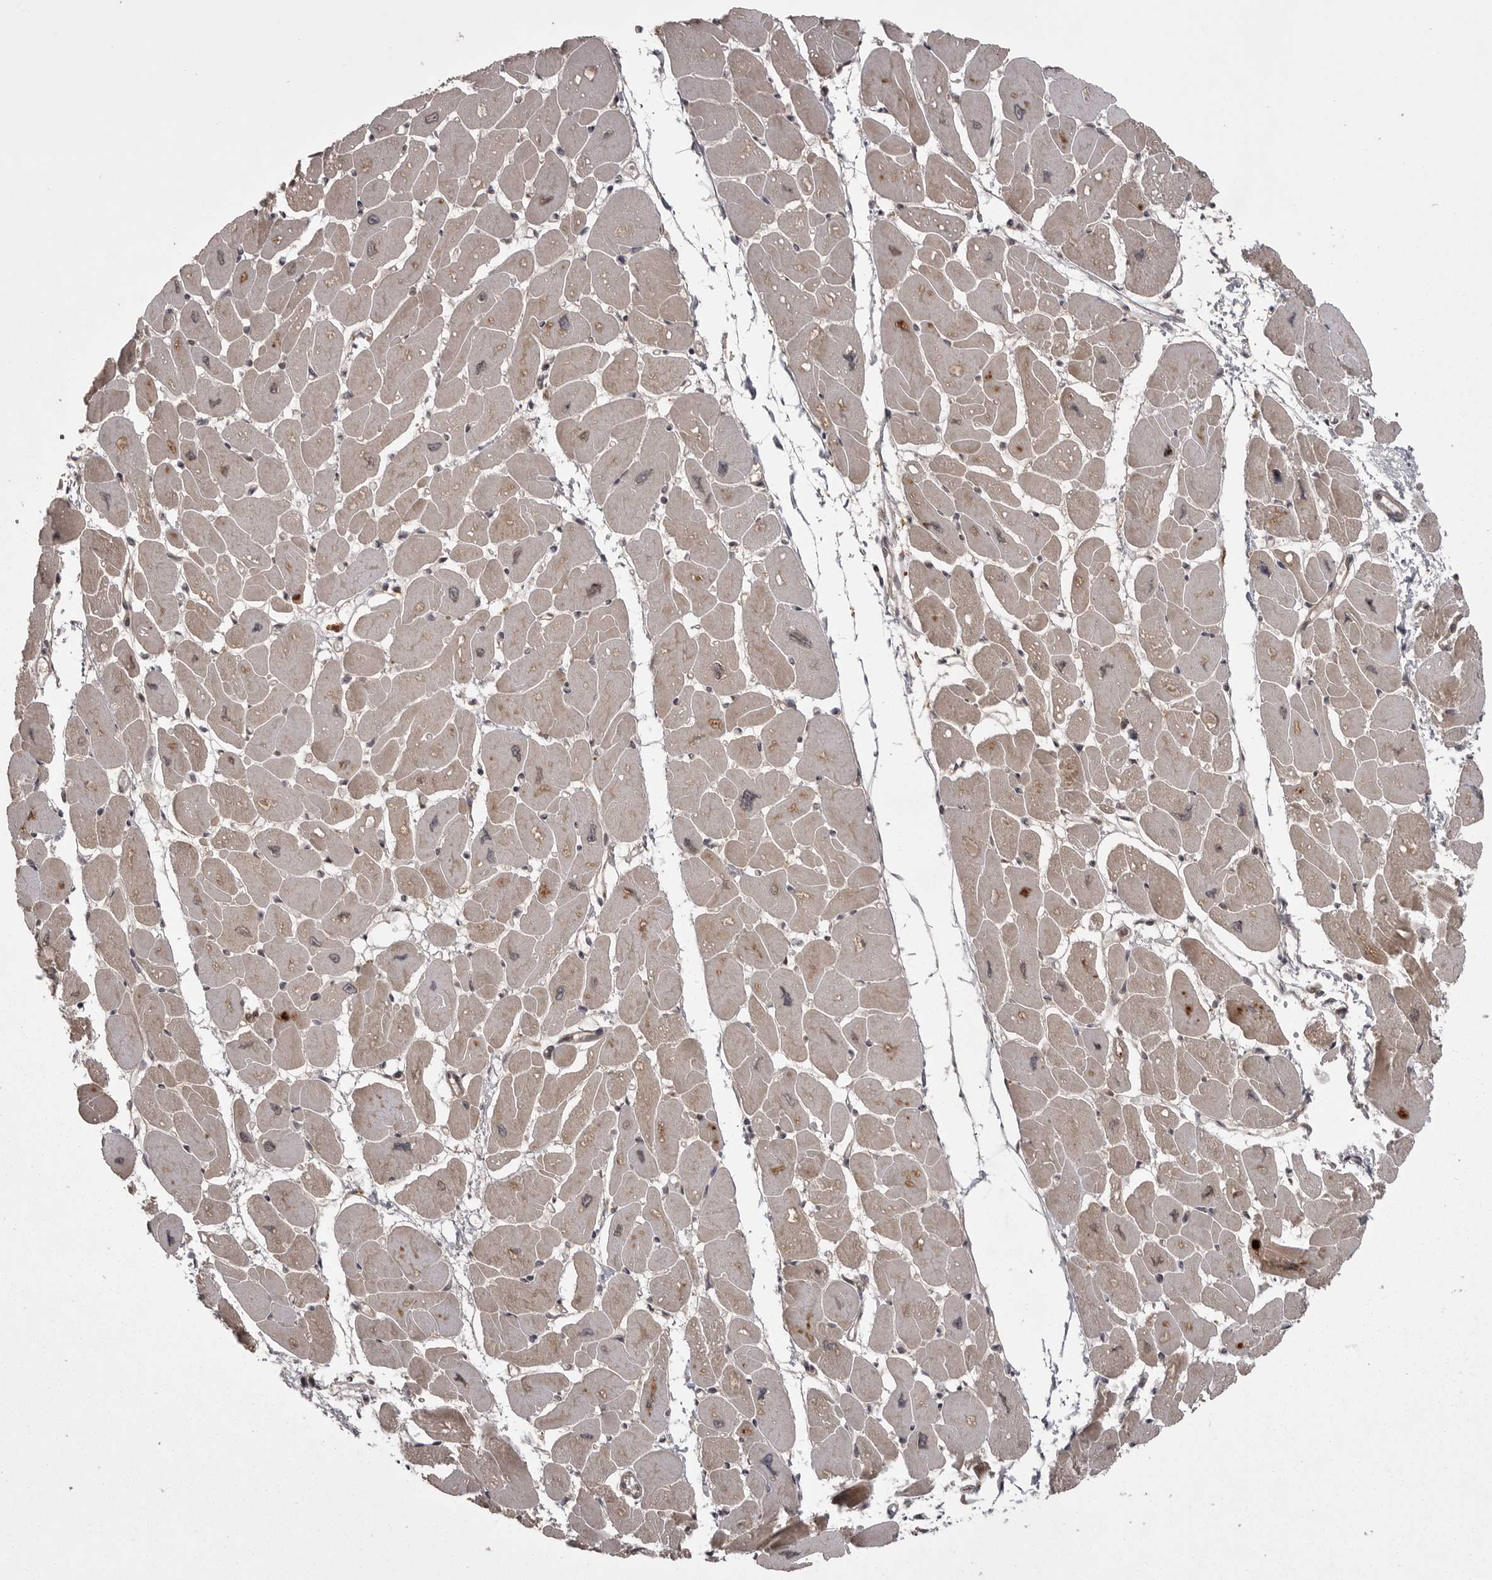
{"staining": {"intensity": "moderate", "quantity": ">75%", "location": "cytoplasmic/membranous"}, "tissue": "heart muscle", "cell_type": "Cardiomyocytes", "image_type": "normal", "snomed": [{"axis": "morphology", "description": "Normal tissue, NOS"}, {"axis": "topography", "description": "Heart"}], "caption": "This is a micrograph of IHC staining of unremarkable heart muscle, which shows moderate expression in the cytoplasmic/membranous of cardiomyocytes.", "gene": "STK24", "patient": {"sex": "female", "age": 54}}